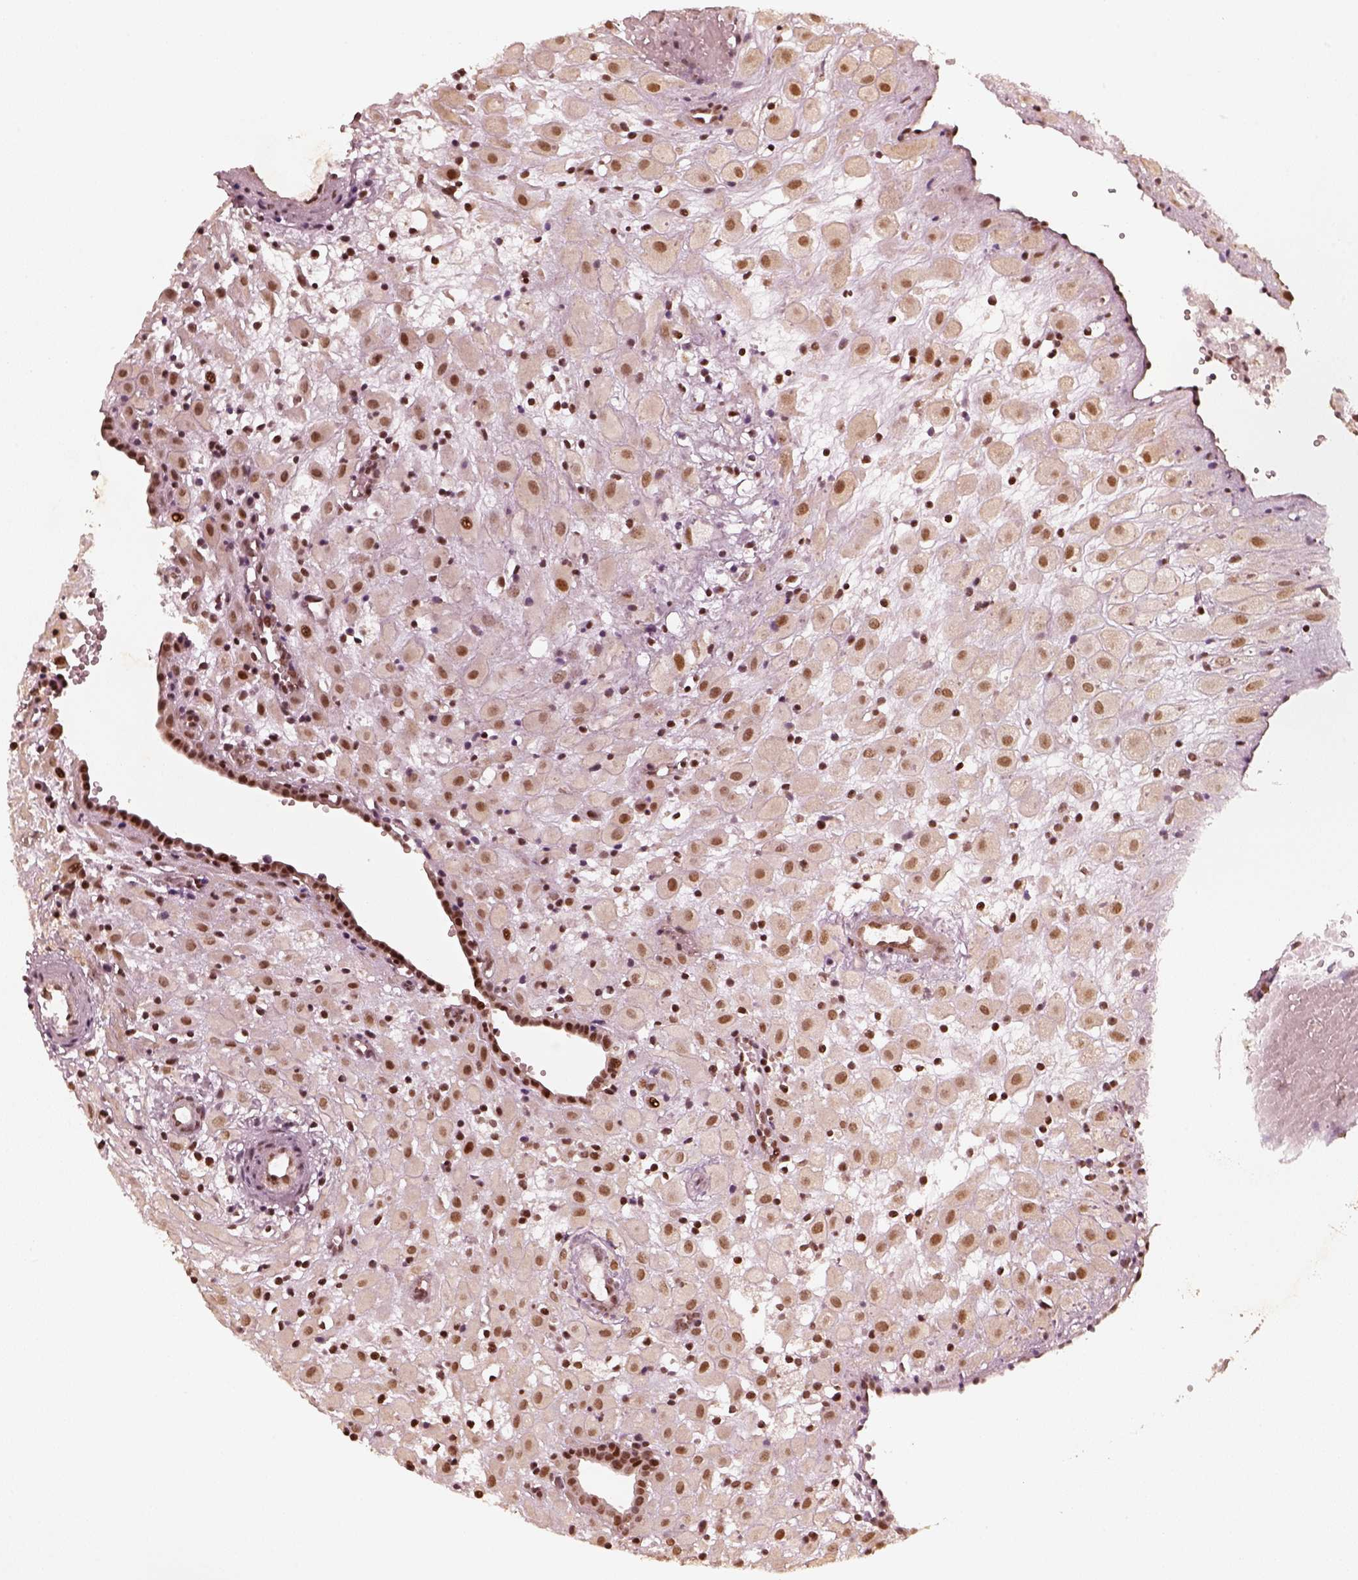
{"staining": {"intensity": "moderate", "quantity": ">75%", "location": "nuclear"}, "tissue": "placenta", "cell_type": "Decidual cells", "image_type": "normal", "snomed": [{"axis": "morphology", "description": "Normal tissue, NOS"}, {"axis": "topography", "description": "Placenta"}], "caption": "Approximately >75% of decidual cells in unremarkable placenta display moderate nuclear protein expression as visualized by brown immunohistochemical staining.", "gene": "GMEB2", "patient": {"sex": "female", "age": 24}}